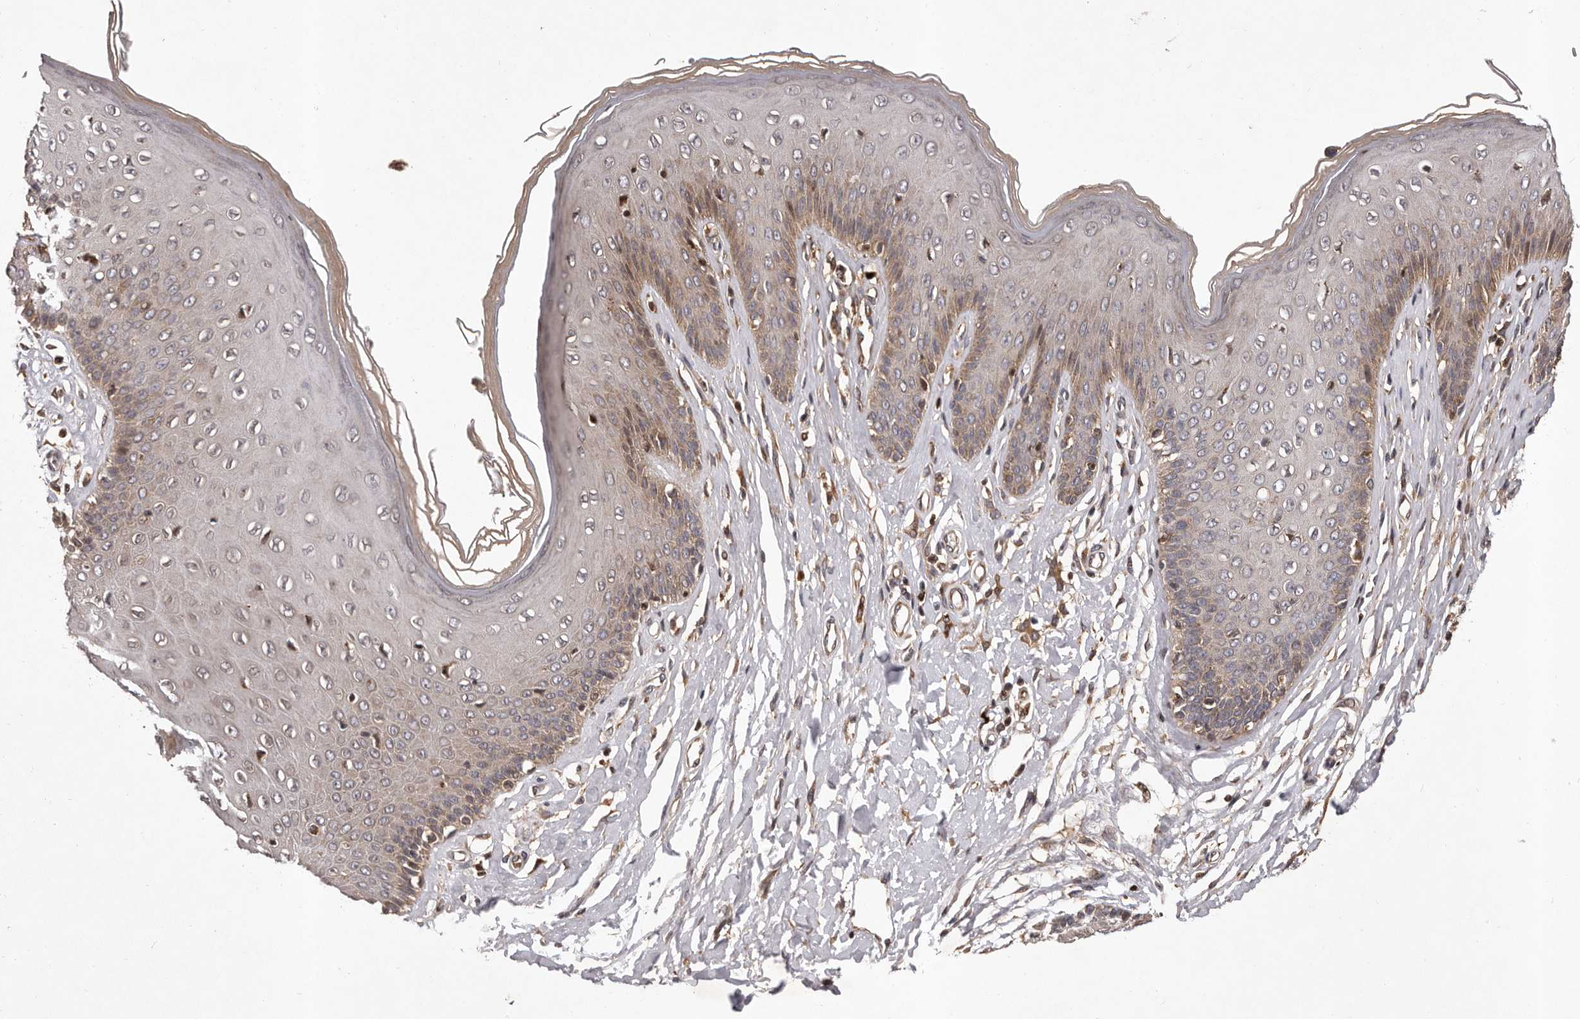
{"staining": {"intensity": "moderate", "quantity": "25%-75%", "location": "cytoplasmic/membranous,nuclear"}, "tissue": "skin", "cell_type": "Epidermal cells", "image_type": "normal", "snomed": [{"axis": "morphology", "description": "Normal tissue, NOS"}, {"axis": "morphology", "description": "Squamous cell carcinoma, NOS"}, {"axis": "topography", "description": "Vulva"}], "caption": "Skin stained for a protein displays moderate cytoplasmic/membranous,nuclear positivity in epidermal cells. (Brightfield microscopy of DAB IHC at high magnification).", "gene": "GADD45B", "patient": {"sex": "female", "age": 85}}